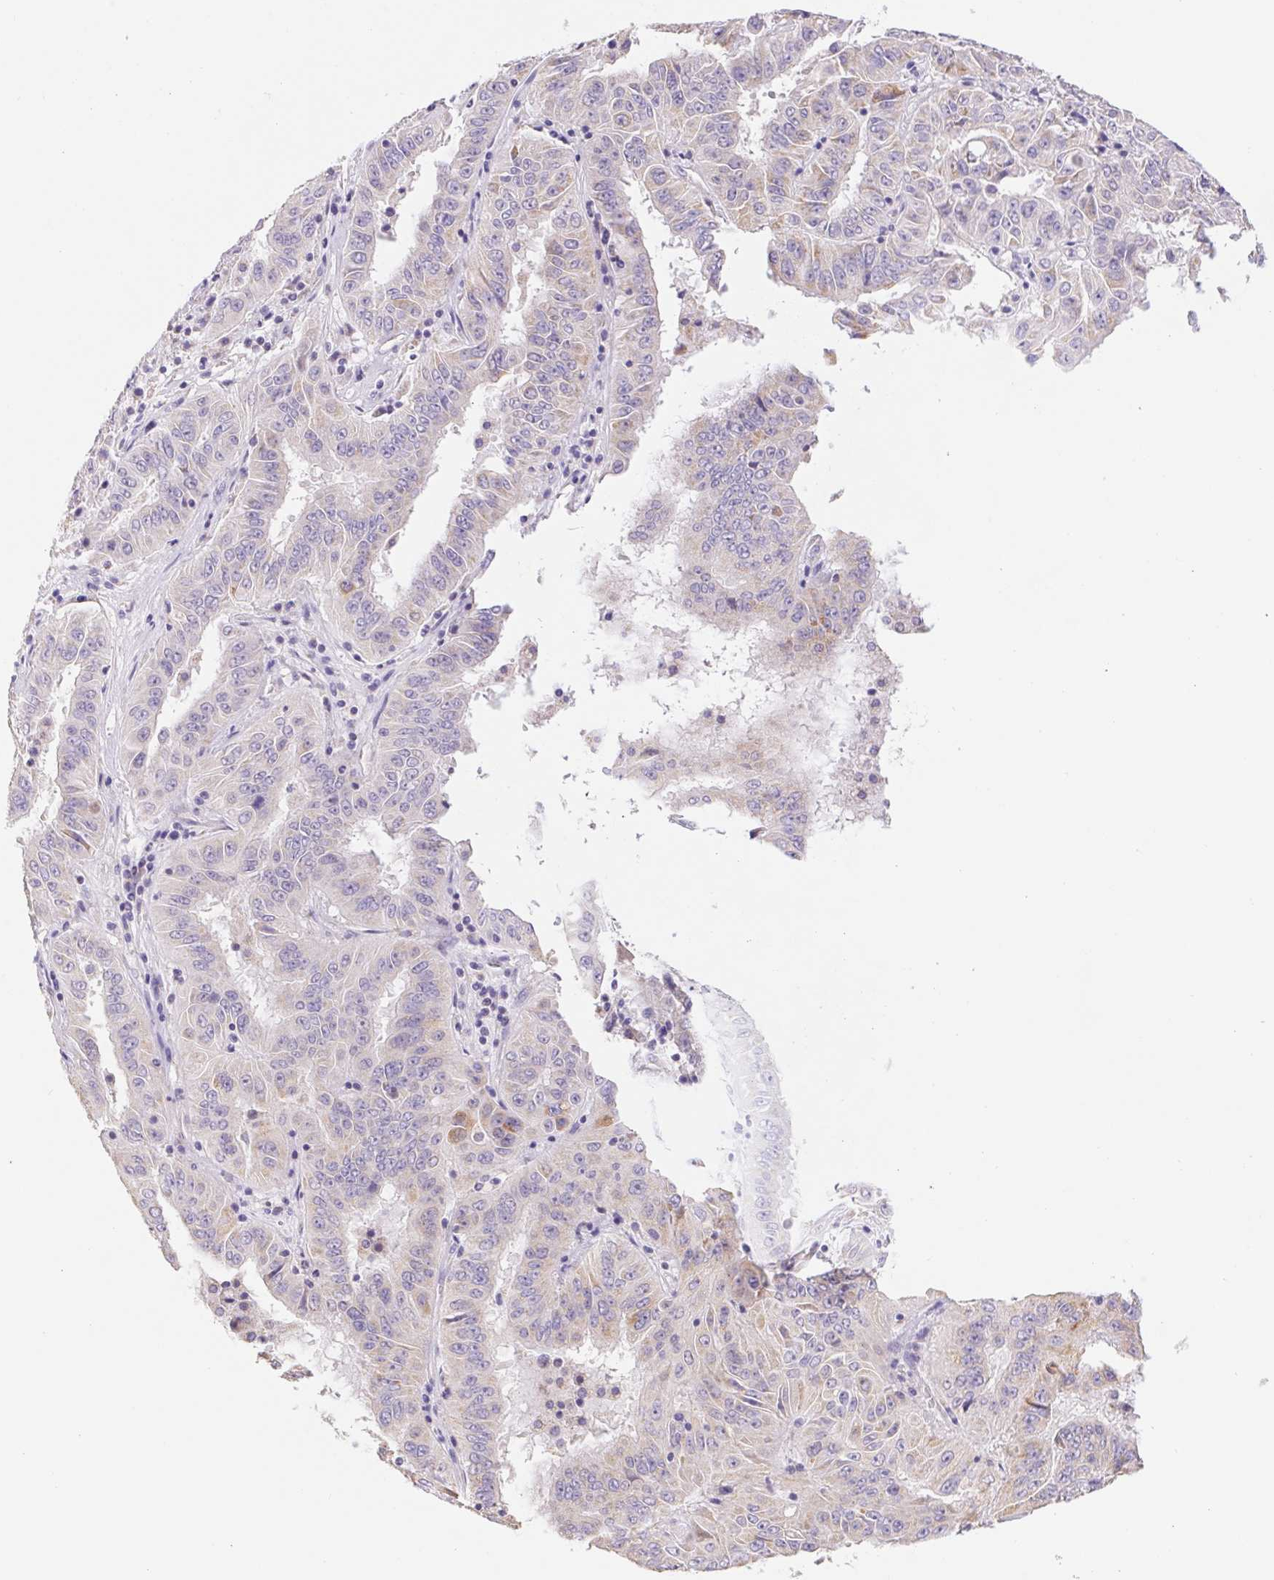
{"staining": {"intensity": "weak", "quantity": "<25%", "location": "cytoplasmic/membranous"}, "tissue": "pancreatic cancer", "cell_type": "Tumor cells", "image_type": "cancer", "snomed": [{"axis": "morphology", "description": "Adenocarcinoma, NOS"}, {"axis": "topography", "description": "Pancreas"}], "caption": "Human pancreatic cancer (adenocarcinoma) stained for a protein using immunohistochemistry (IHC) shows no positivity in tumor cells.", "gene": "FKBP6", "patient": {"sex": "male", "age": 63}}